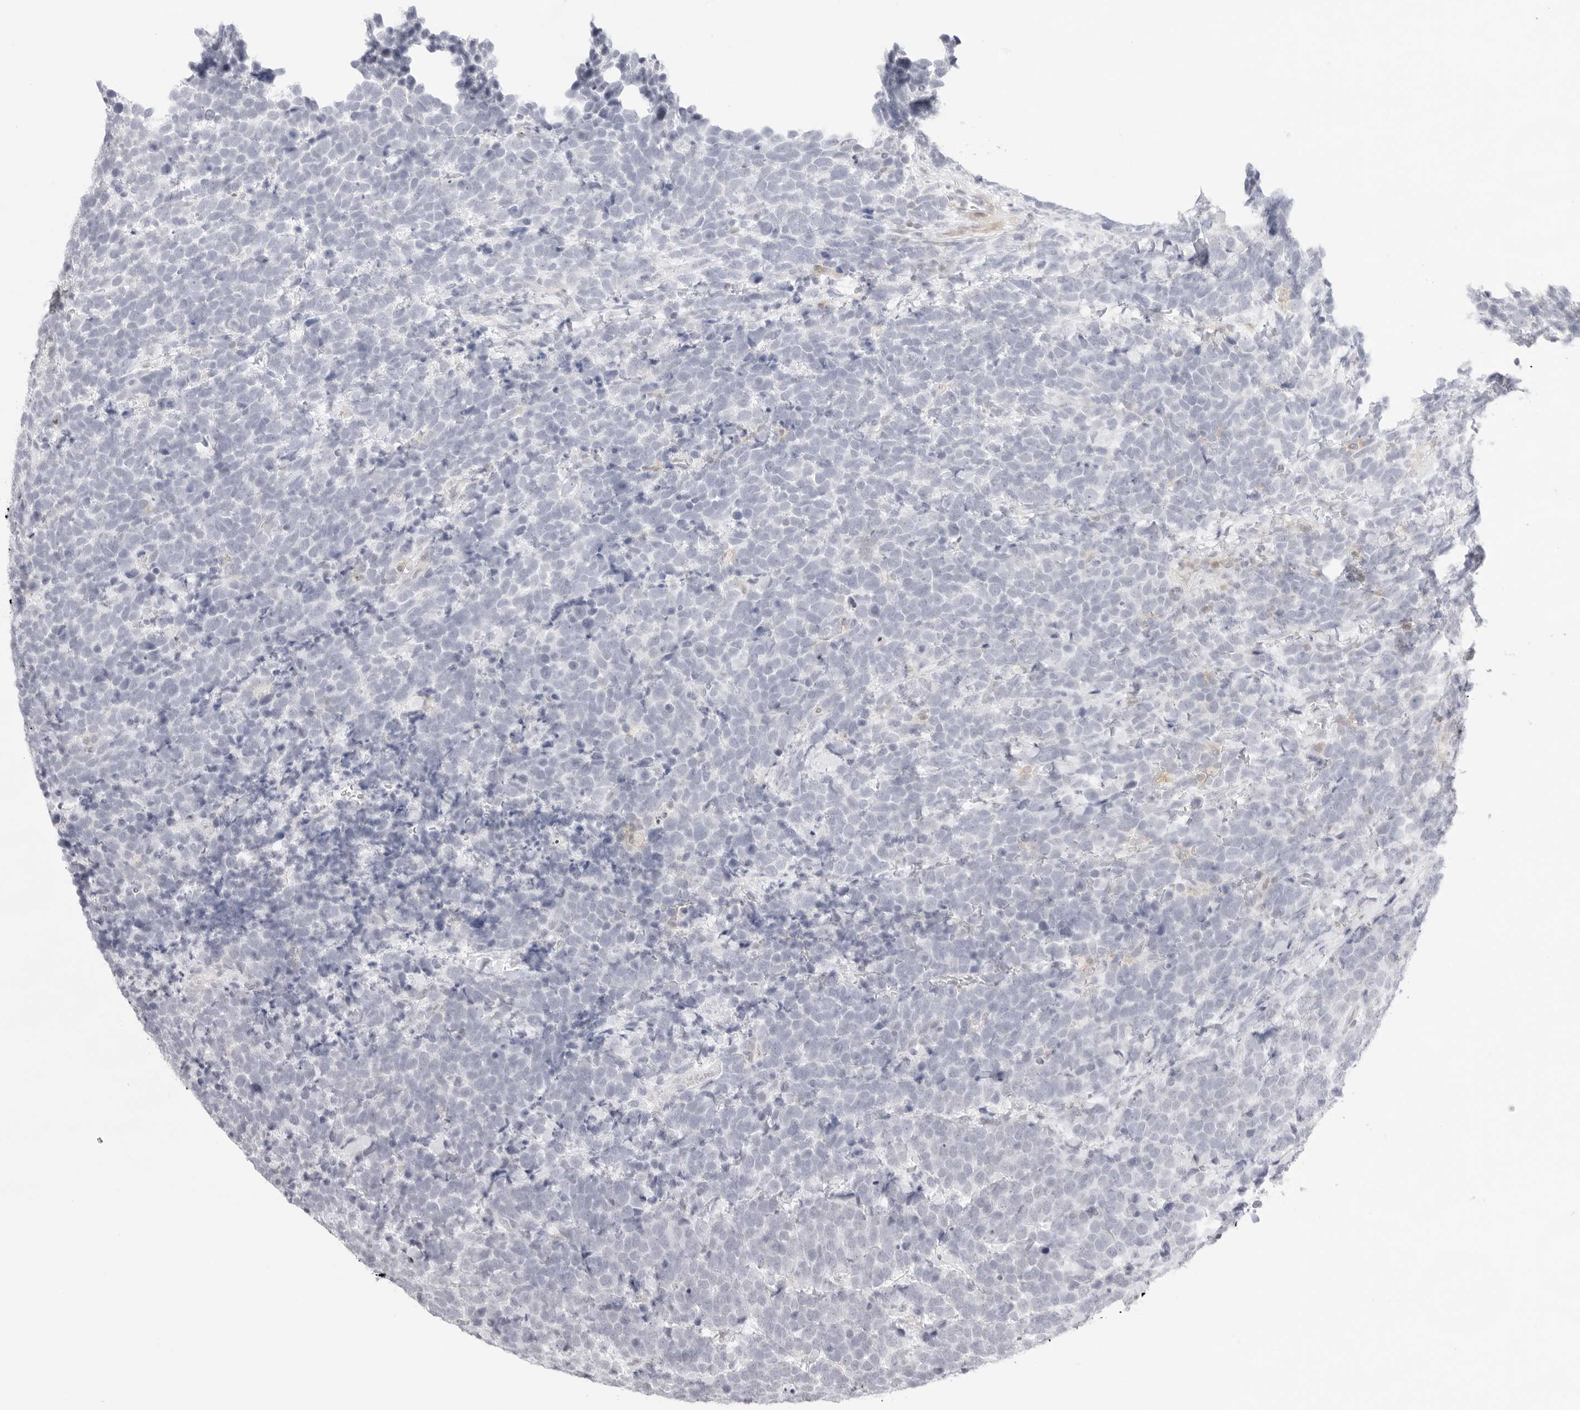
{"staining": {"intensity": "negative", "quantity": "none", "location": "none"}, "tissue": "urothelial cancer", "cell_type": "Tumor cells", "image_type": "cancer", "snomed": [{"axis": "morphology", "description": "Urothelial carcinoma, High grade"}, {"axis": "topography", "description": "Urinary bladder"}], "caption": "Urothelial cancer was stained to show a protein in brown. There is no significant expression in tumor cells.", "gene": "TNFRSF14", "patient": {"sex": "female", "age": 82}}